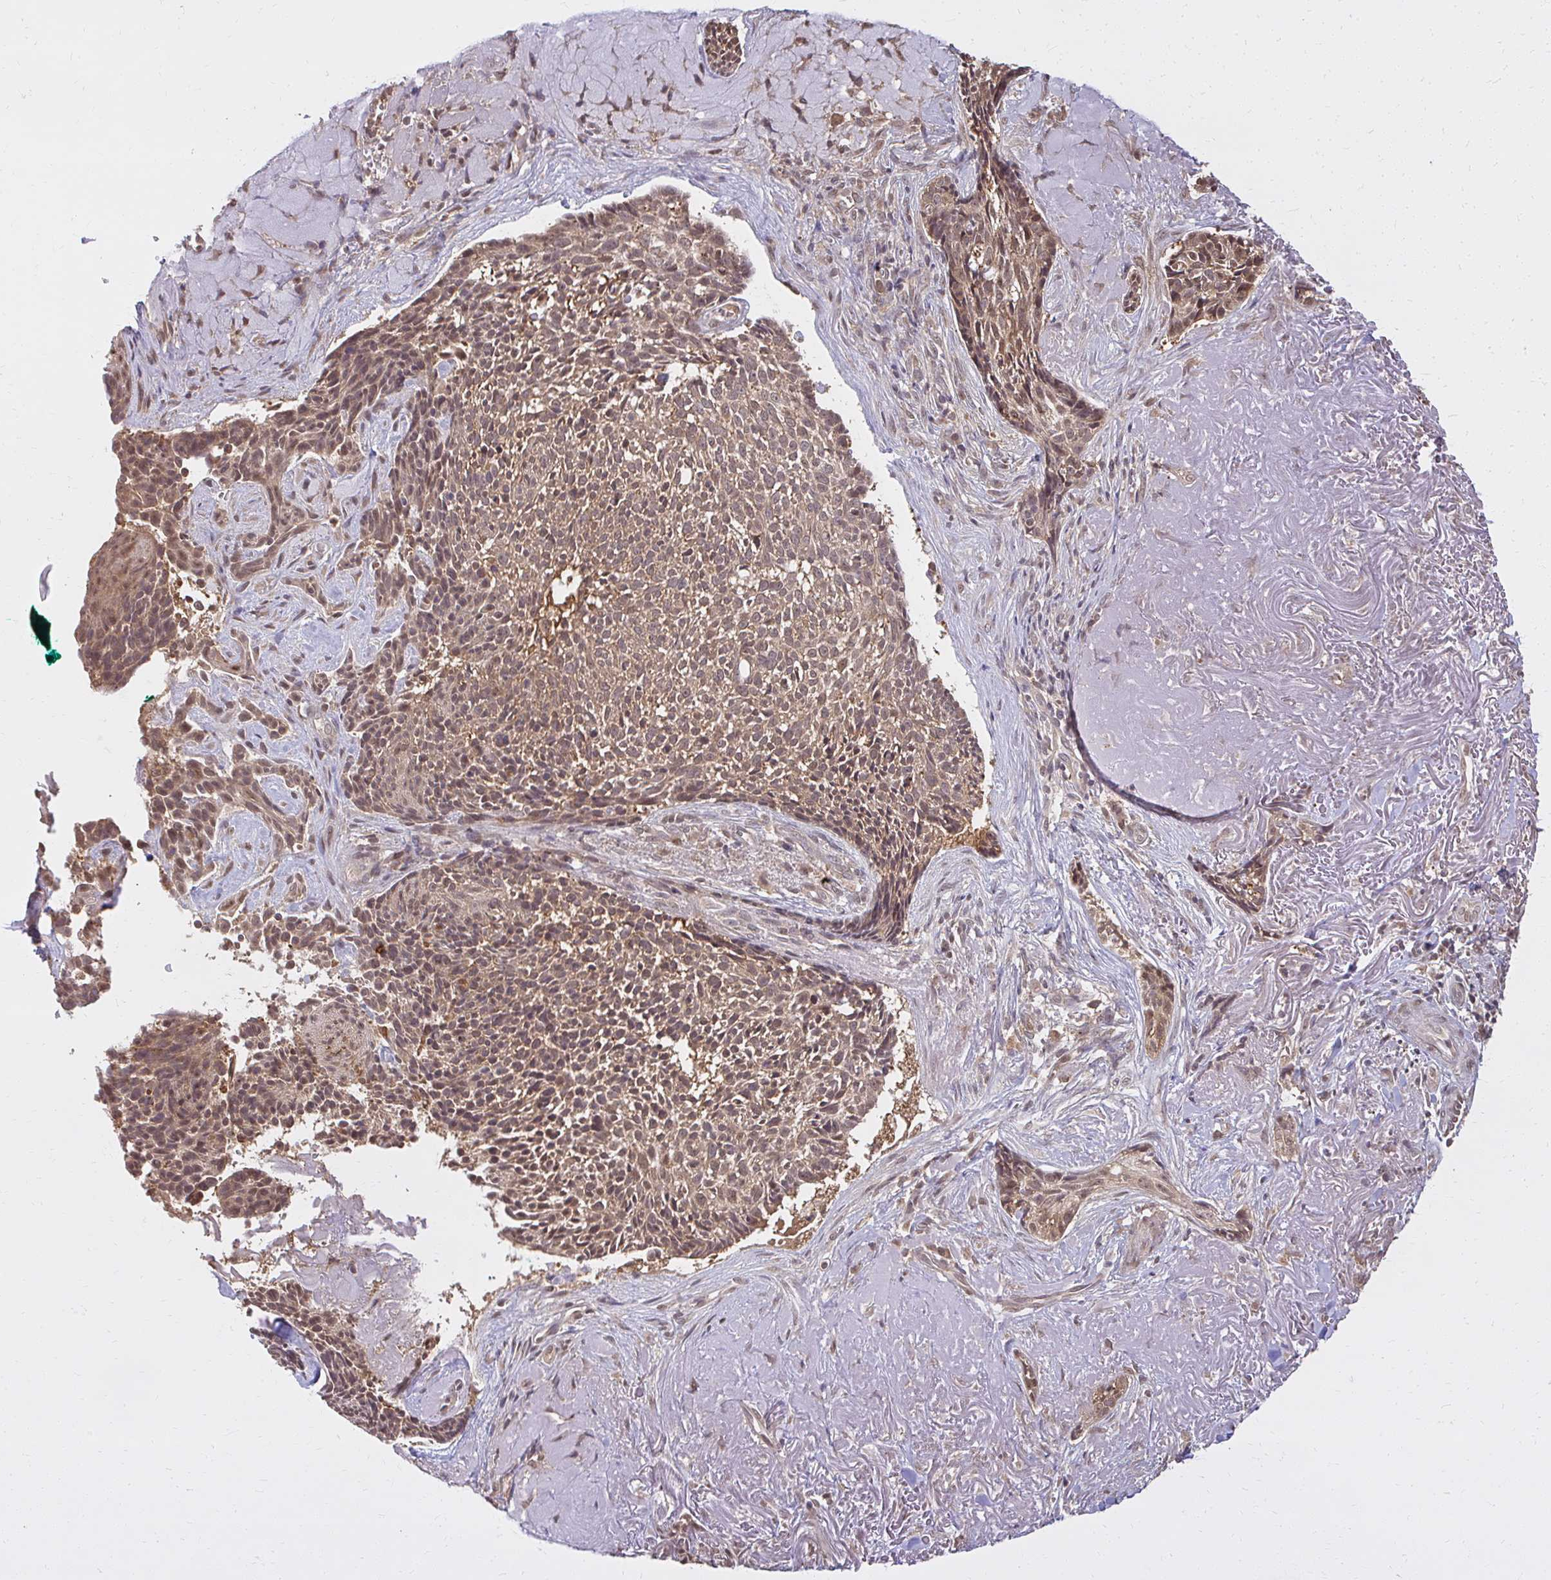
{"staining": {"intensity": "moderate", "quantity": ">75%", "location": "cytoplasmic/membranous,nuclear"}, "tissue": "skin cancer", "cell_type": "Tumor cells", "image_type": "cancer", "snomed": [{"axis": "morphology", "description": "Basal cell carcinoma"}, {"axis": "topography", "description": "Skin"}, {"axis": "topography", "description": "Skin of face"}], "caption": "High-power microscopy captured an IHC histopathology image of skin cancer (basal cell carcinoma), revealing moderate cytoplasmic/membranous and nuclear expression in approximately >75% of tumor cells.", "gene": "LARS2", "patient": {"sex": "female", "age": 95}}